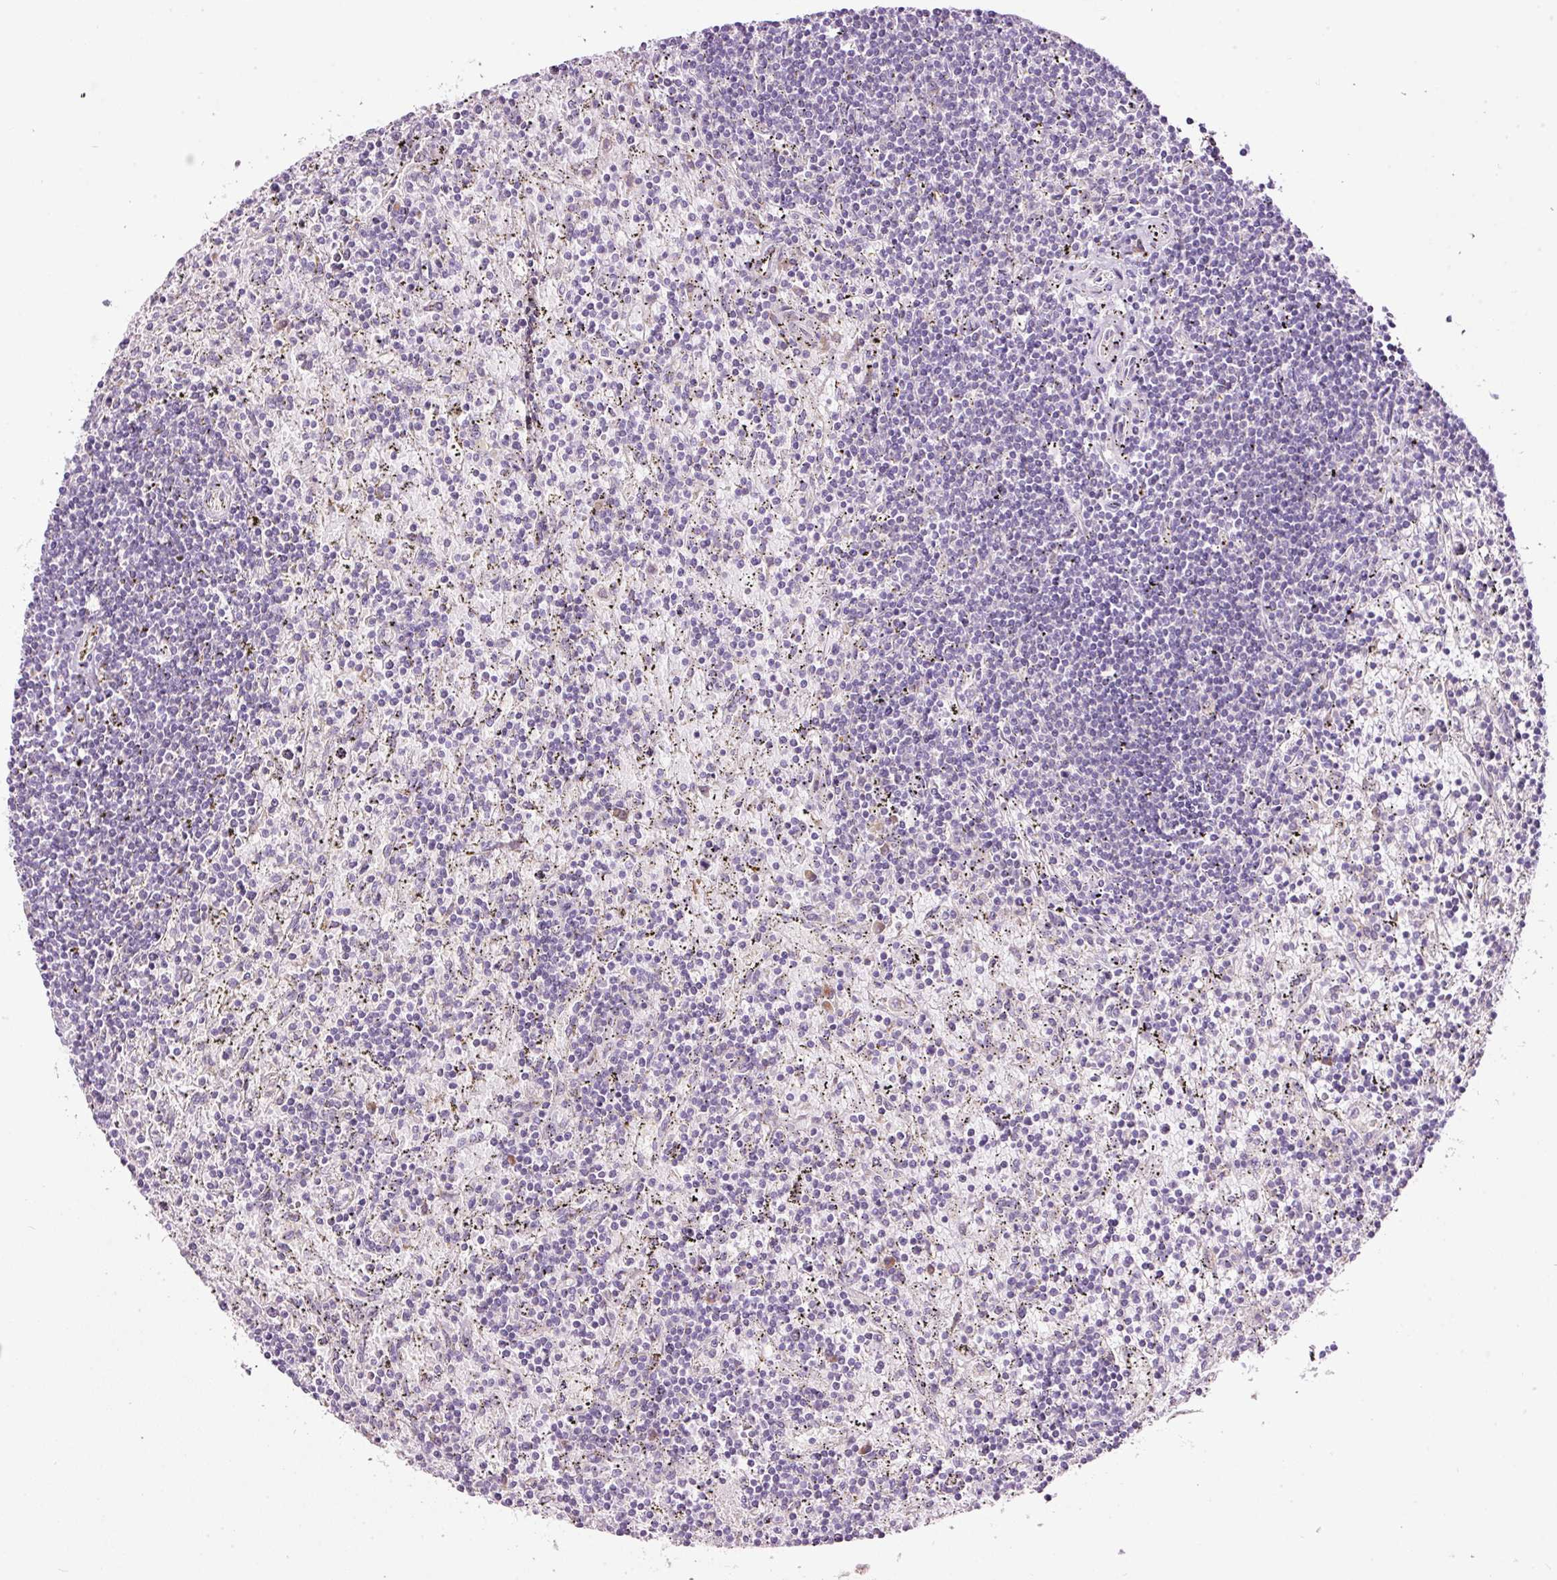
{"staining": {"intensity": "negative", "quantity": "none", "location": "none"}, "tissue": "lymphoma", "cell_type": "Tumor cells", "image_type": "cancer", "snomed": [{"axis": "morphology", "description": "Malignant lymphoma, non-Hodgkin's type, Low grade"}, {"axis": "topography", "description": "Spleen"}], "caption": "Immunohistochemistry photomicrograph of neoplastic tissue: lymphoma stained with DAB reveals no significant protein staining in tumor cells.", "gene": "RSPO2", "patient": {"sex": "male", "age": 76}}